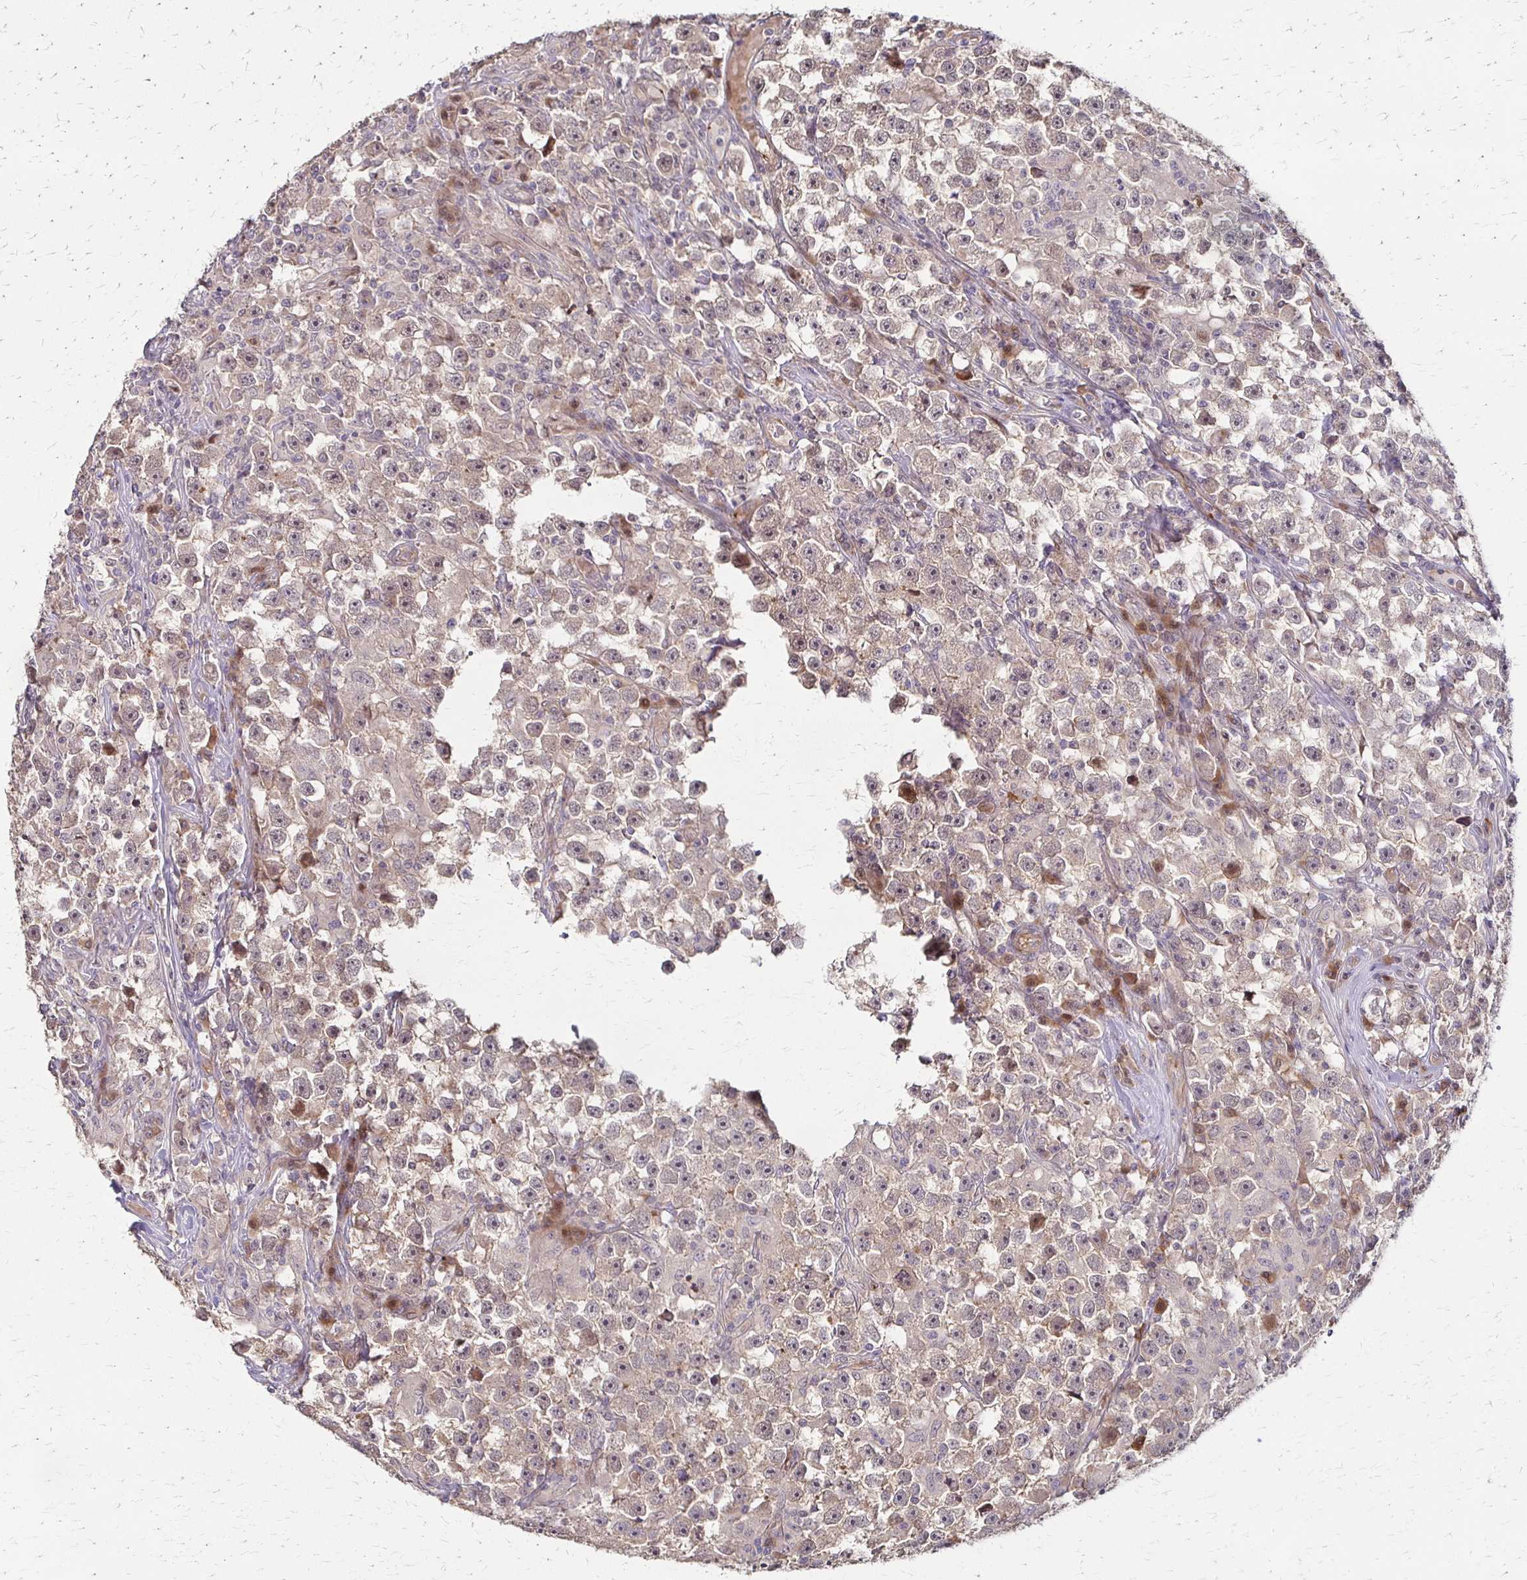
{"staining": {"intensity": "weak", "quantity": "25%-75%", "location": "cytoplasmic/membranous"}, "tissue": "testis cancer", "cell_type": "Tumor cells", "image_type": "cancer", "snomed": [{"axis": "morphology", "description": "Seminoma, NOS"}, {"axis": "topography", "description": "Testis"}], "caption": "Testis cancer (seminoma) tissue displays weak cytoplasmic/membranous expression in about 25%-75% of tumor cells", "gene": "CFL2", "patient": {"sex": "male", "age": 33}}